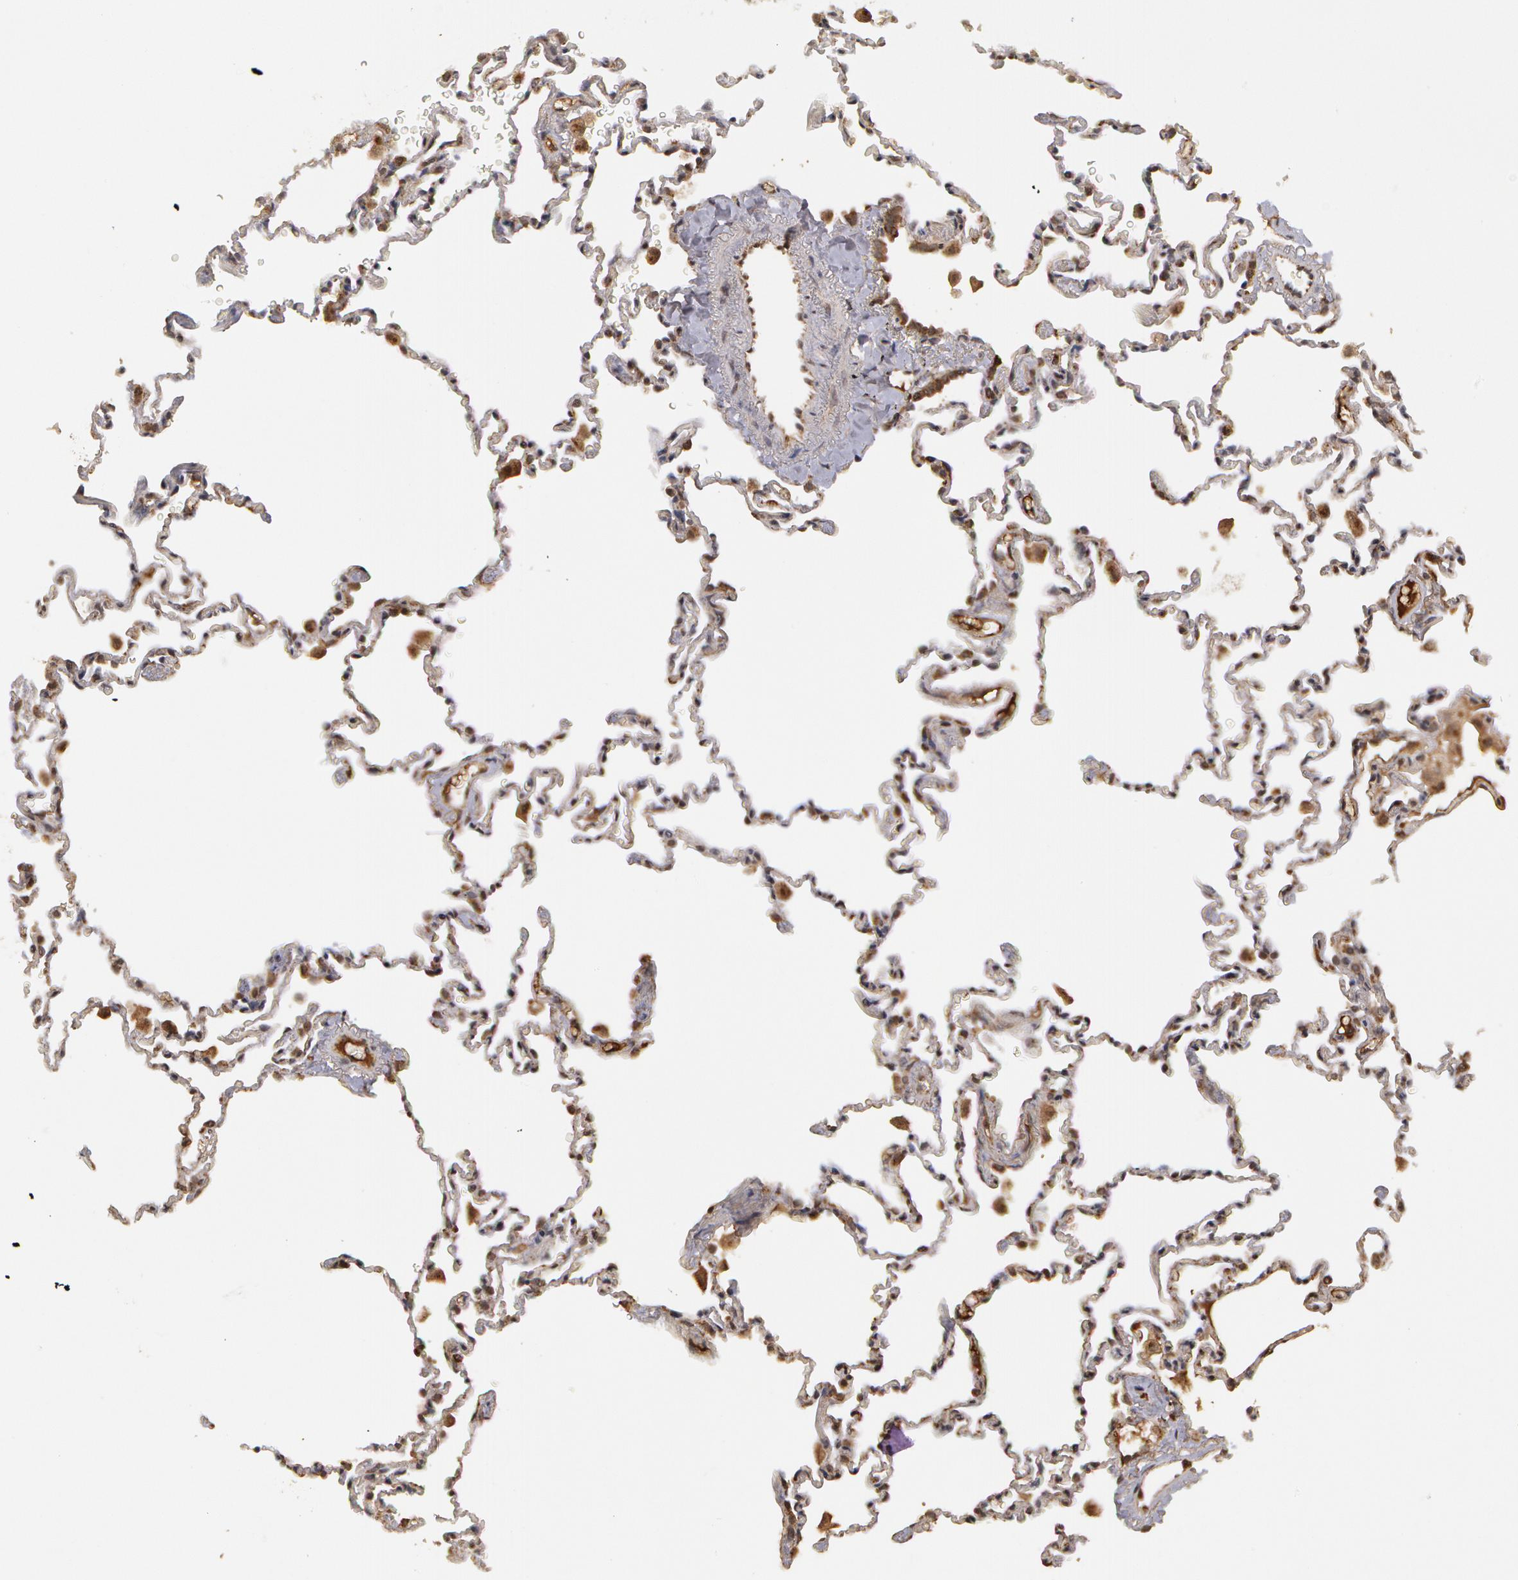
{"staining": {"intensity": "moderate", "quantity": "25%-75%", "location": "nuclear"}, "tissue": "lung", "cell_type": "Alveolar cells", "image_type": "normal", "snomed": [{"axis": "morphology", "description": "Normal tissue, NOS"}, {"axis": "topography", "description": "Lung"}], "caption": "Brown immunohistochemical staining in normal human lung reveals moderate nuclear expression in about 25%-75% of alveolar cells. (DAB (3,3'-diaminobenzidine) IHC, brown staining for protein, blue staining for nuclei).", "gene": "STX5", "patient": {"sex": "male", "age": 59}}